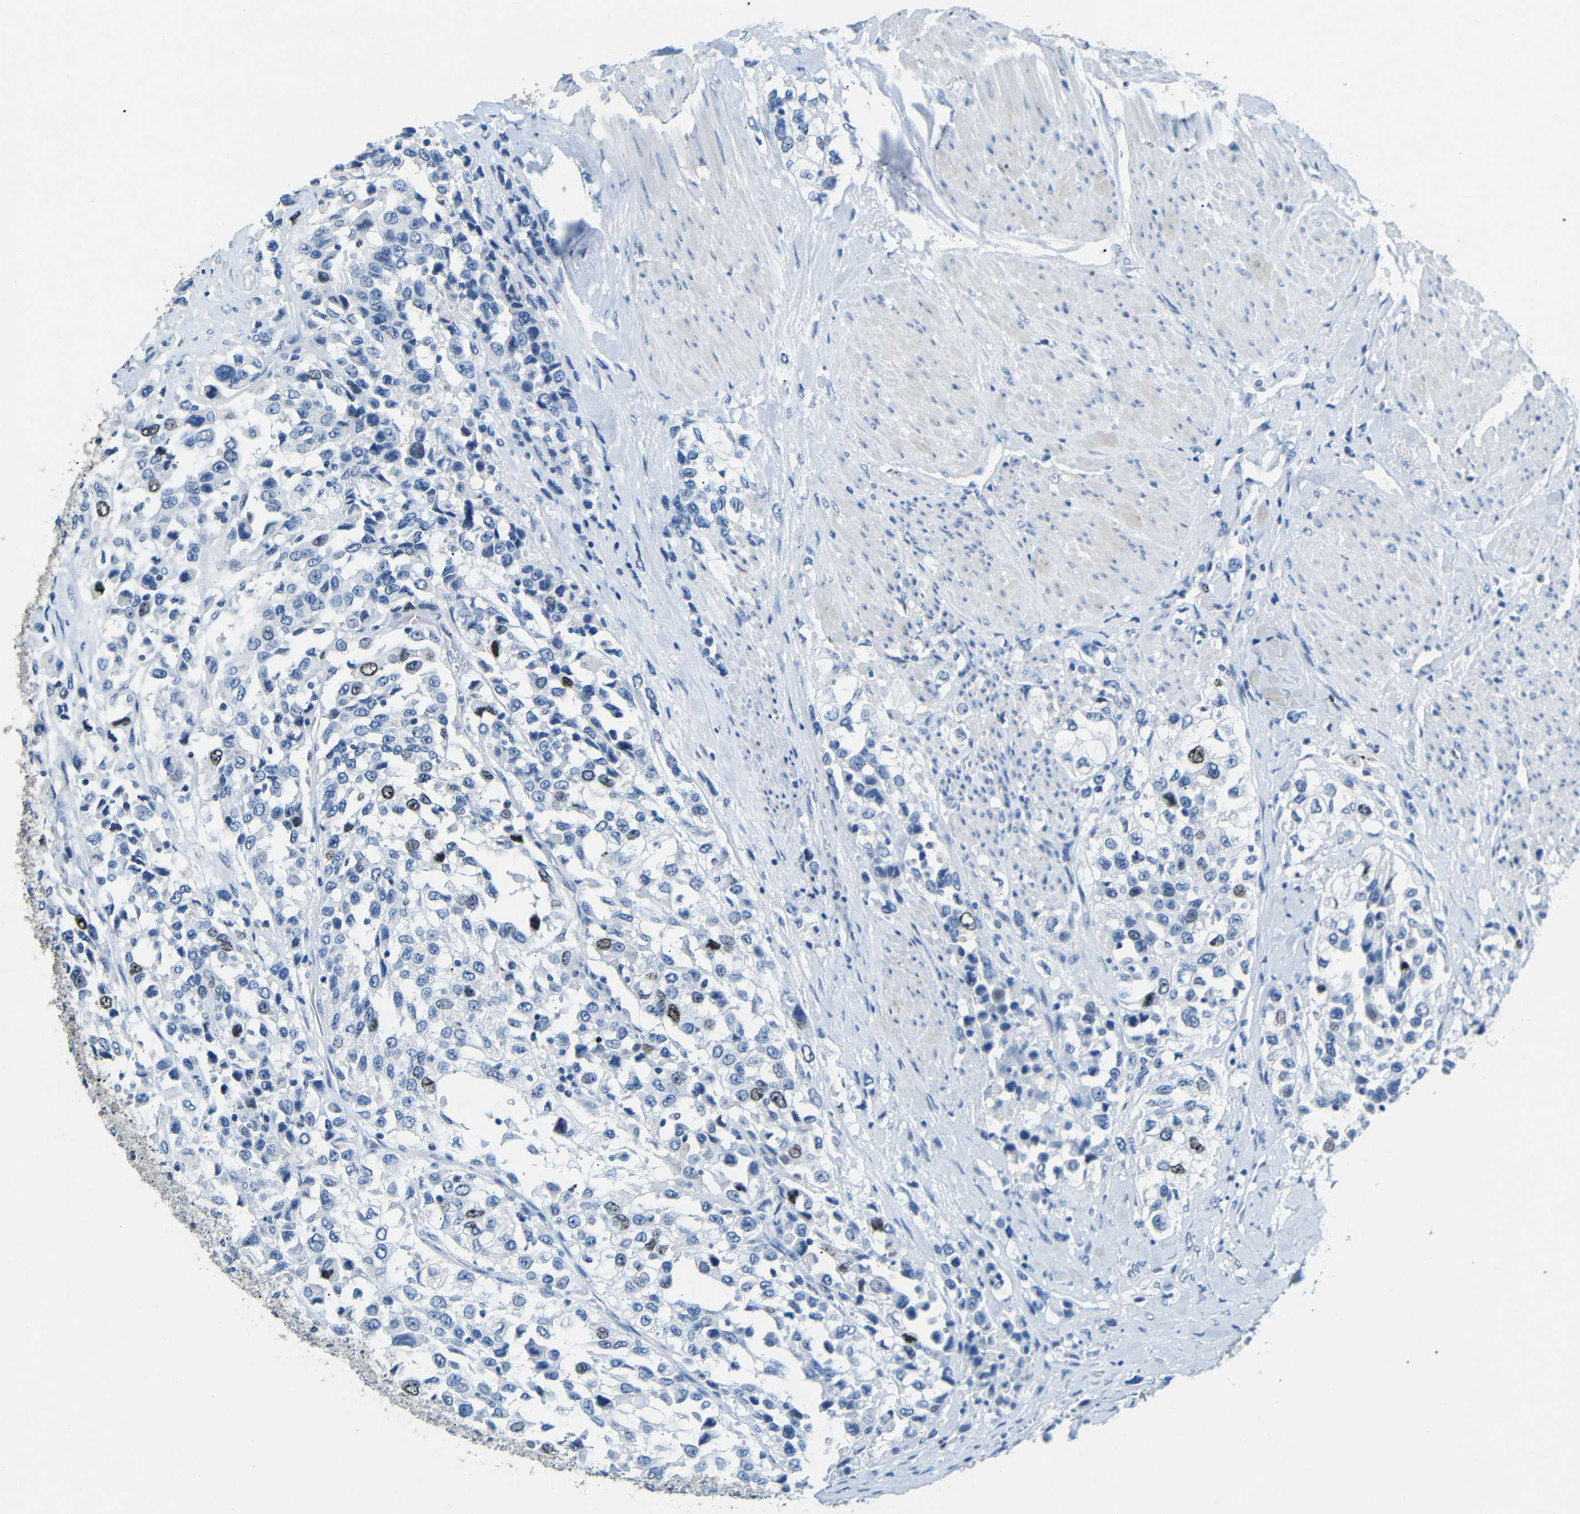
{"staining": {"intensity": "moderate", "quantity": "<25%", "location": "nuclear"}, "tissue": "urothelial cancer", "cell_type": "Tumor cells", "image_type": "cancer", "snomed": [{"axis": "morphology", "description": "Urothelial carcinoma, High grade"}, {"axis": "topography", "description": "Urinary bladder"}], "caption": "High-magnification brightfield microscopy of high-grade urothelial carcinoma stained with DAB (brown) and counterstained with hematoxylin (blue). tumor cells exhibit moderate nuclear staining is present in approximately<25% of cells. Using DAB (3,3'-diaminobenzidine) (brown) and hematoxylin (blue) stains, captured at high magnification using brightfield microscopy.", "gene": "INCENP", "patient": {"sex": "female", "age": 80}}